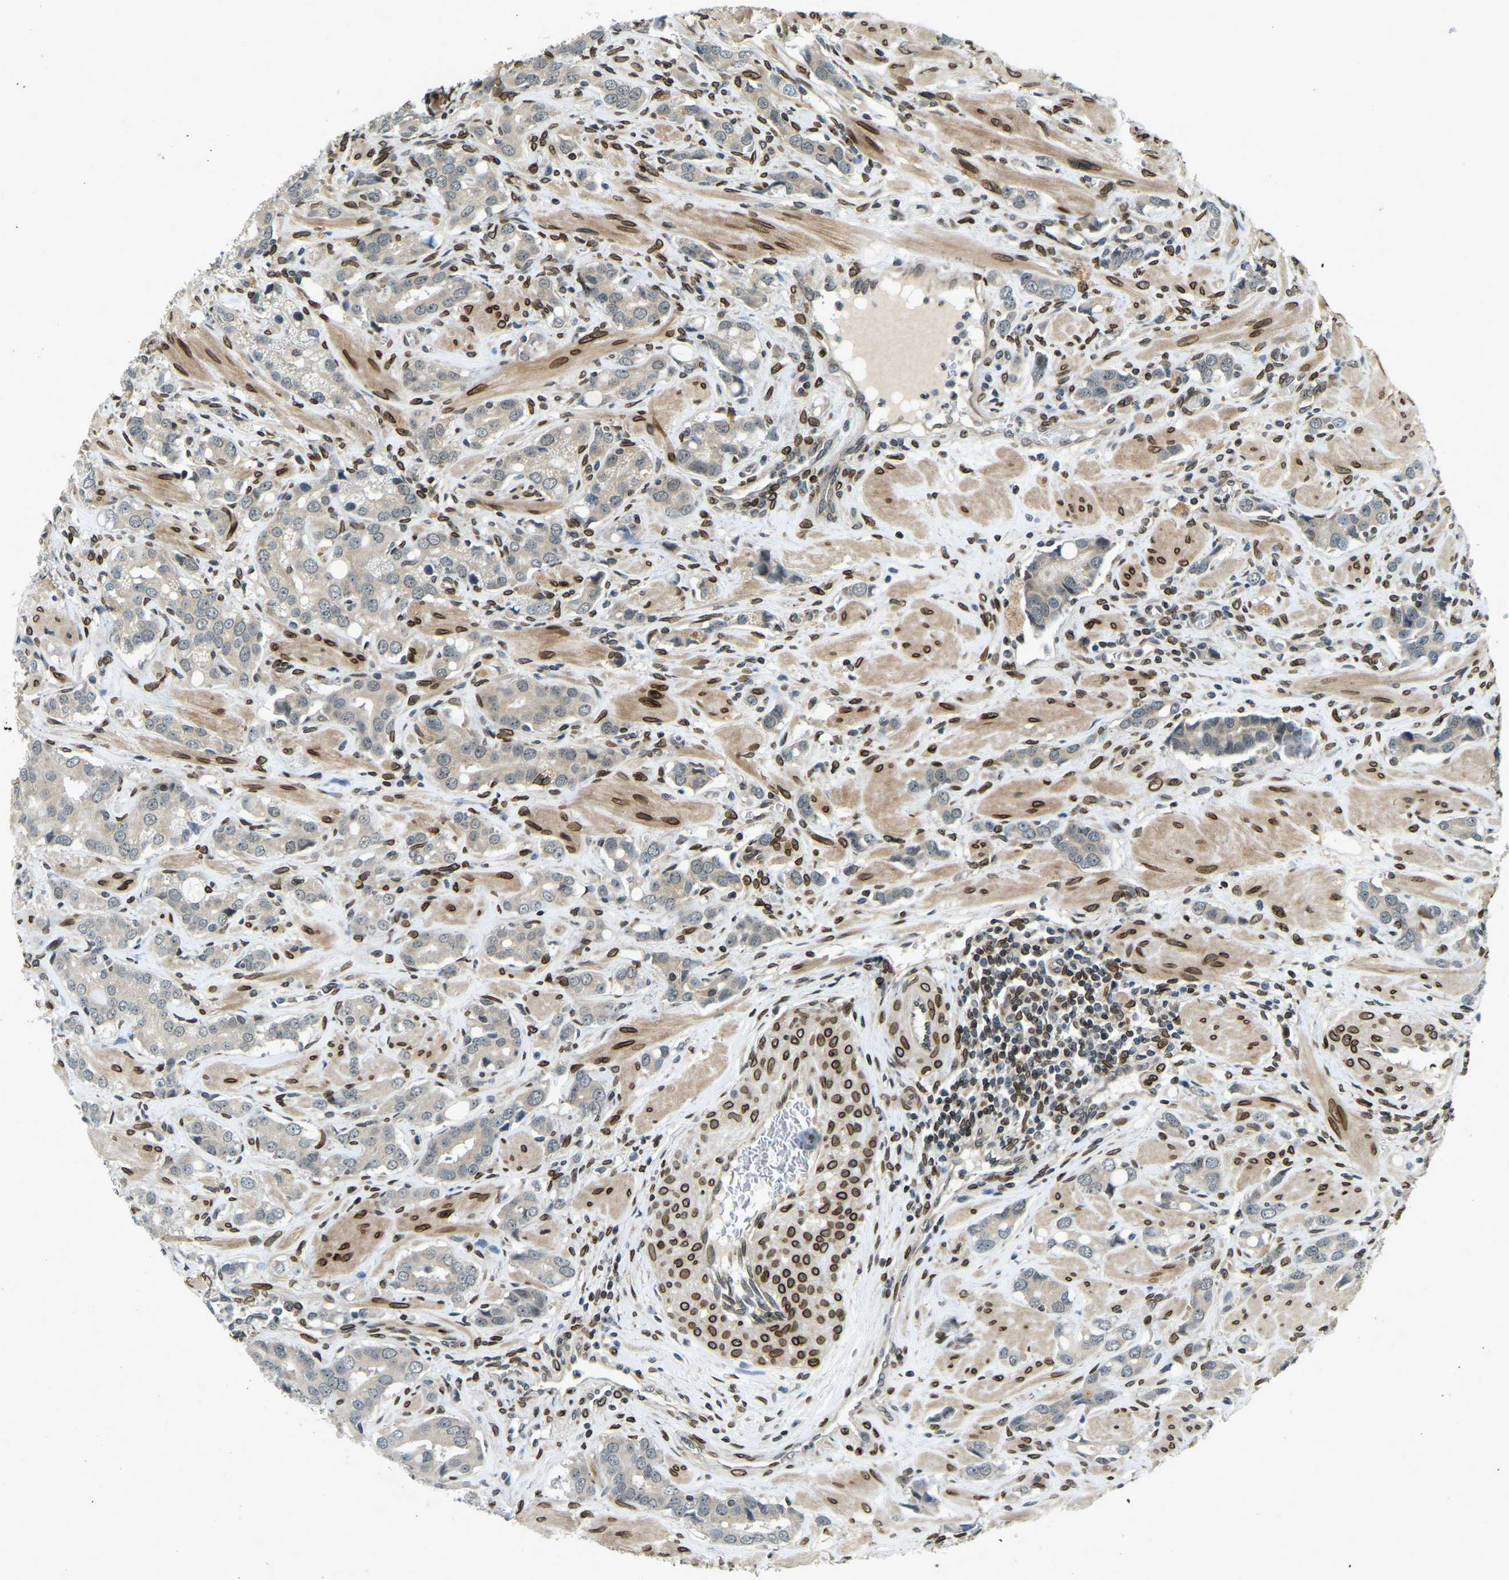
{"staining": {"intensity": "negative", "quantity": "none", "location": "none"}, "tissue": "prostate cancer", "cell_type": "Tumor cells", "image_type": "cancer", "snomed": [{"axis": "morphology", "description": "Adenocarcinoma, High grade"}, {"axis": "topography", "description": "Prostate"}], "caption": "A photomicrograph of human high-grade adenocarcinoma (prostate) is negative for staining in tumor cells.", "gene": "SYNE1", "patient": {"sex": "male", "age": 52}}